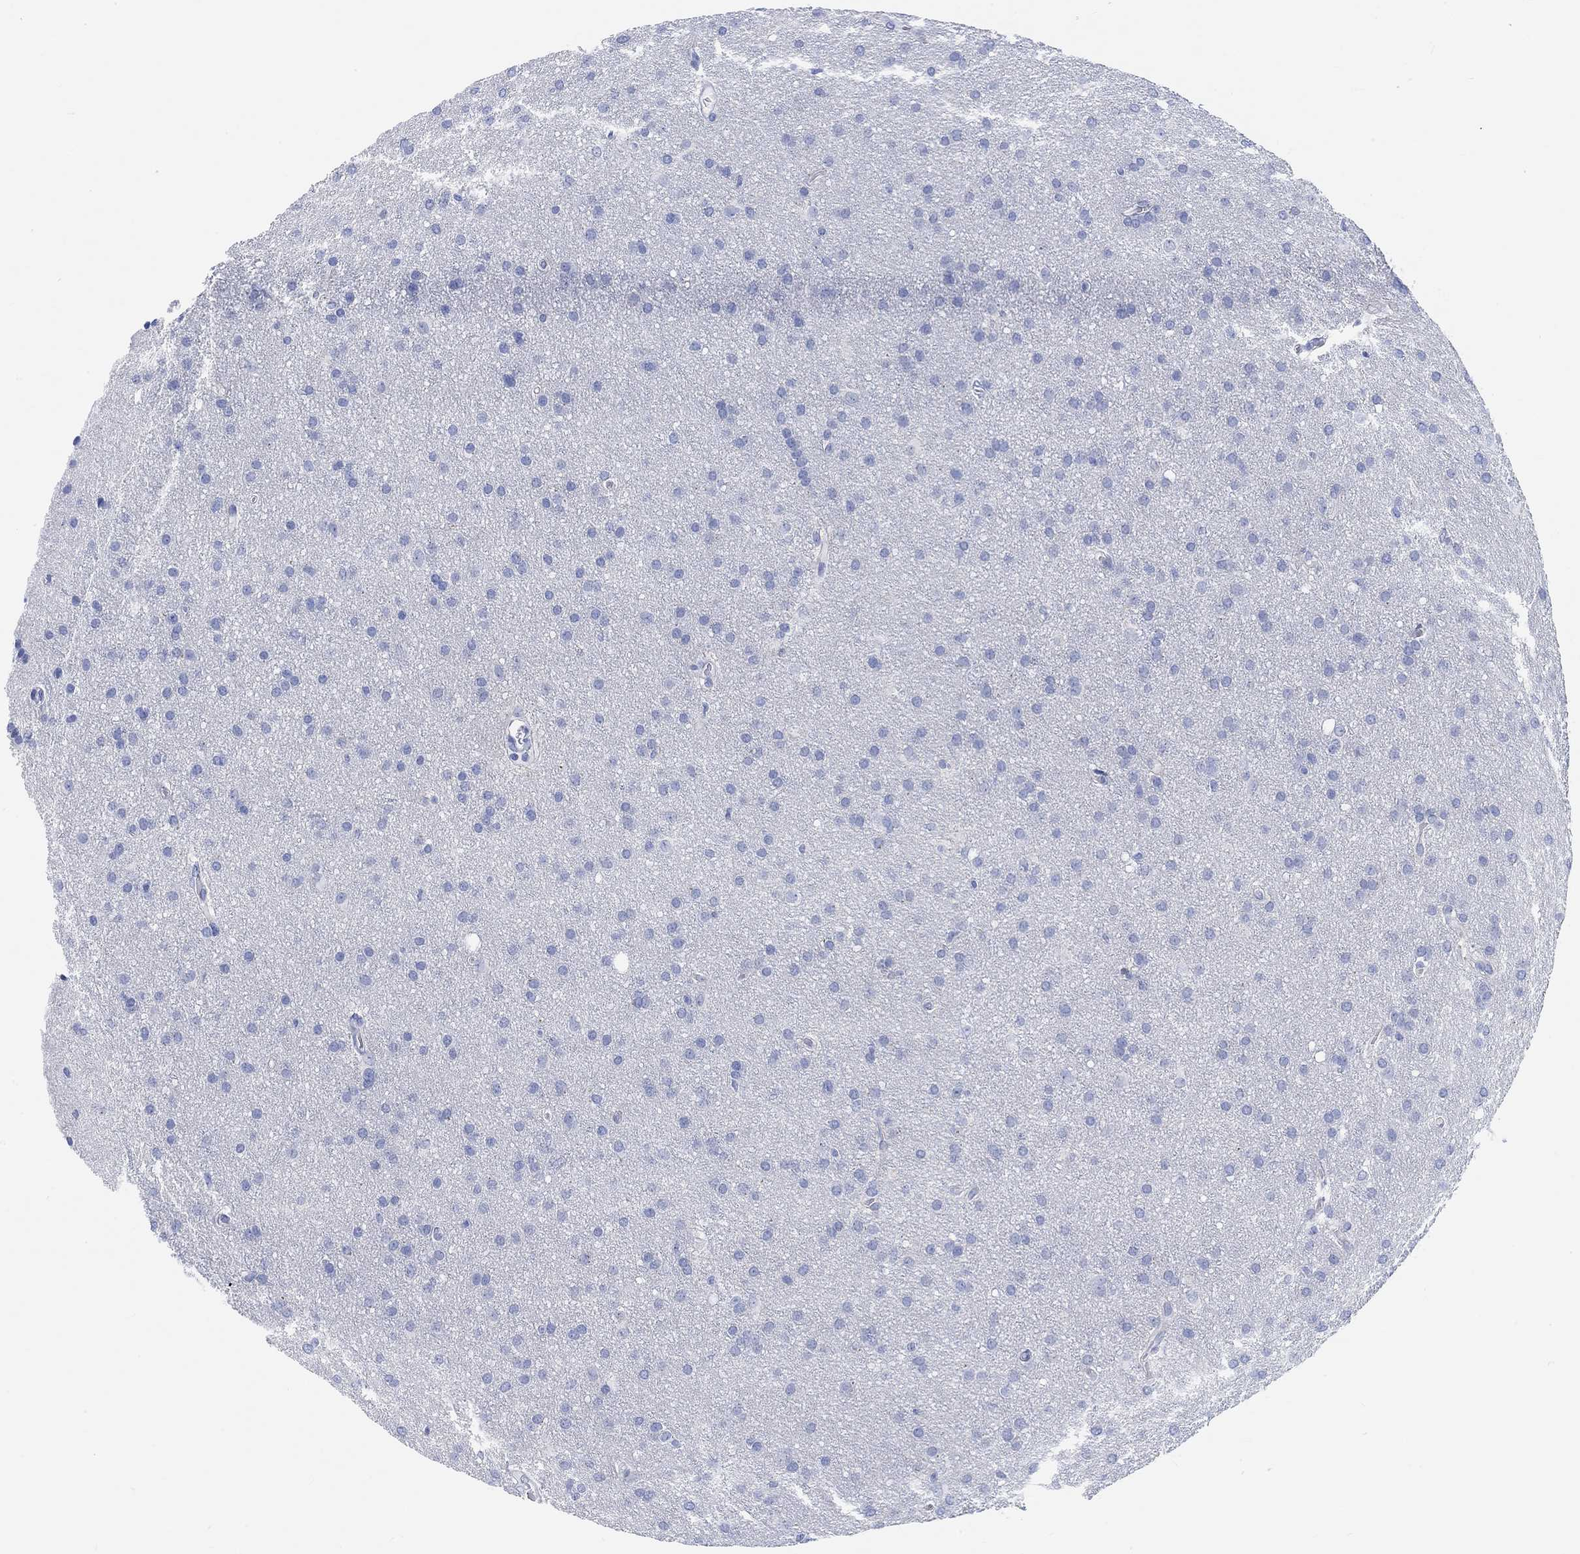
{"staining": {"intensity": "negative", "quantity": "none", "location": "none"}, "tissue": "glioma", "cell_type": "Tumor cells", "image_type": "cancer", "snomed": [{"axis": "morphology", "description": "Glioma, malignant, Low grade"}, {"axis": "topography", "description": "Brain"}], "caption": "The image reveals no significant expression in tumor cells of glioma. (Immunohistochemistry (ihc), brightfield microscopy, high magnification).", "gene": "XIRP2", "patient": {"sex": "female", "age": 32}}